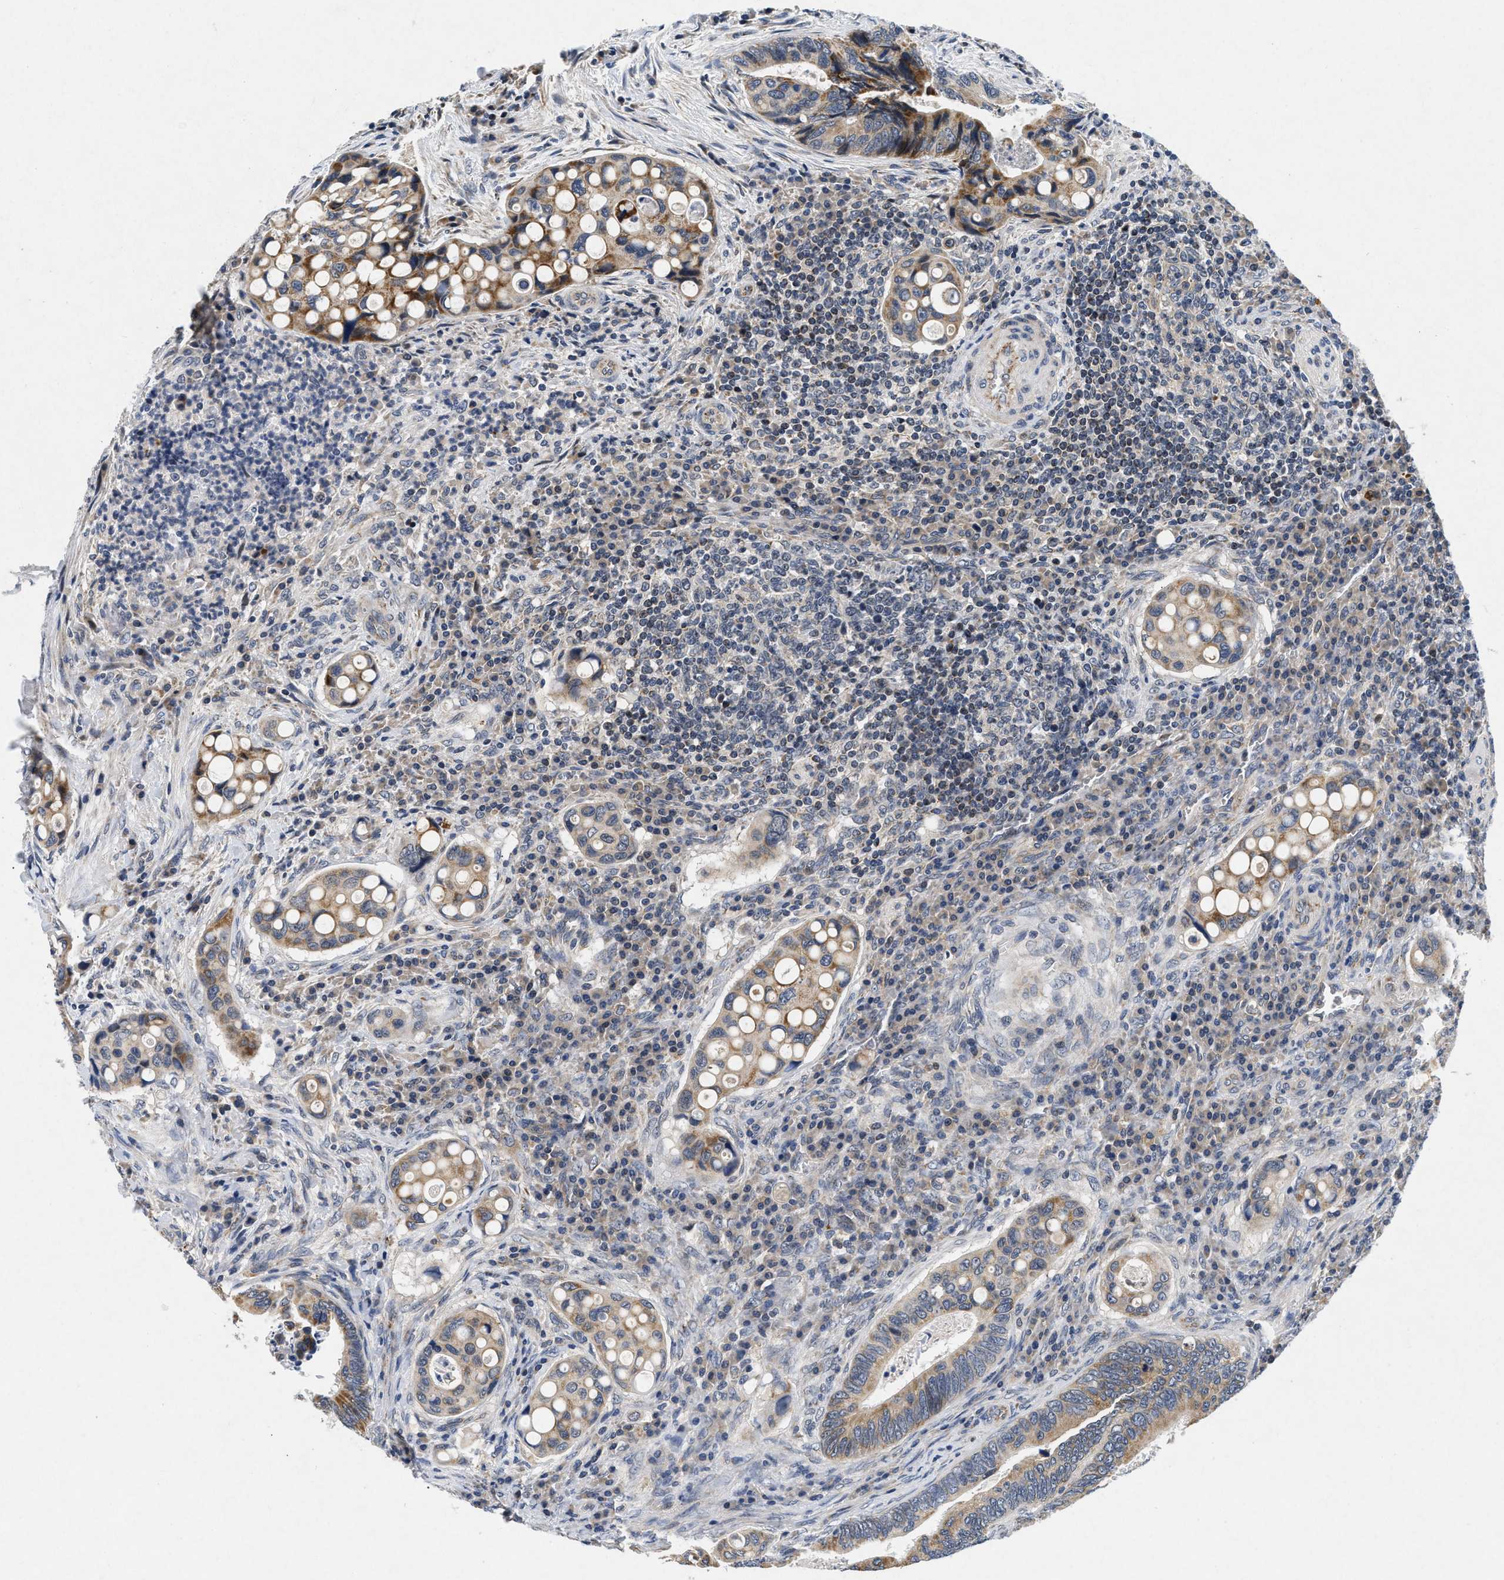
{"staining": {"intensity": "moderate", "quantity": ">75%", "location": "cytoplasmic/membranous"}, "tissue": "colorectal cancer", "cell_type": "Tumor cells", "image_type": "cancer", "snomed": [{"axis": "morphology", "description": "Inflammation, NOS"}, {"axis": "morphology", "description": "Adenocarcinoma, NOS"}, {"axis": "topography", "description": "Colon"}], "caption": "Protein staining by immunohistochemistry (IHC) shows moderate cytoplasmic/membranous expression in about >75% of tumor cells in adenocarcinoma (colorectal). The protein is stained brown, and the nuclei are stained in blue (DAB (3,3'-diaminobenzidine) IHC with brightfield microscopy, high magnification).", "gene": "PDP1", "patient": {"sex": "male", "age": 72}}